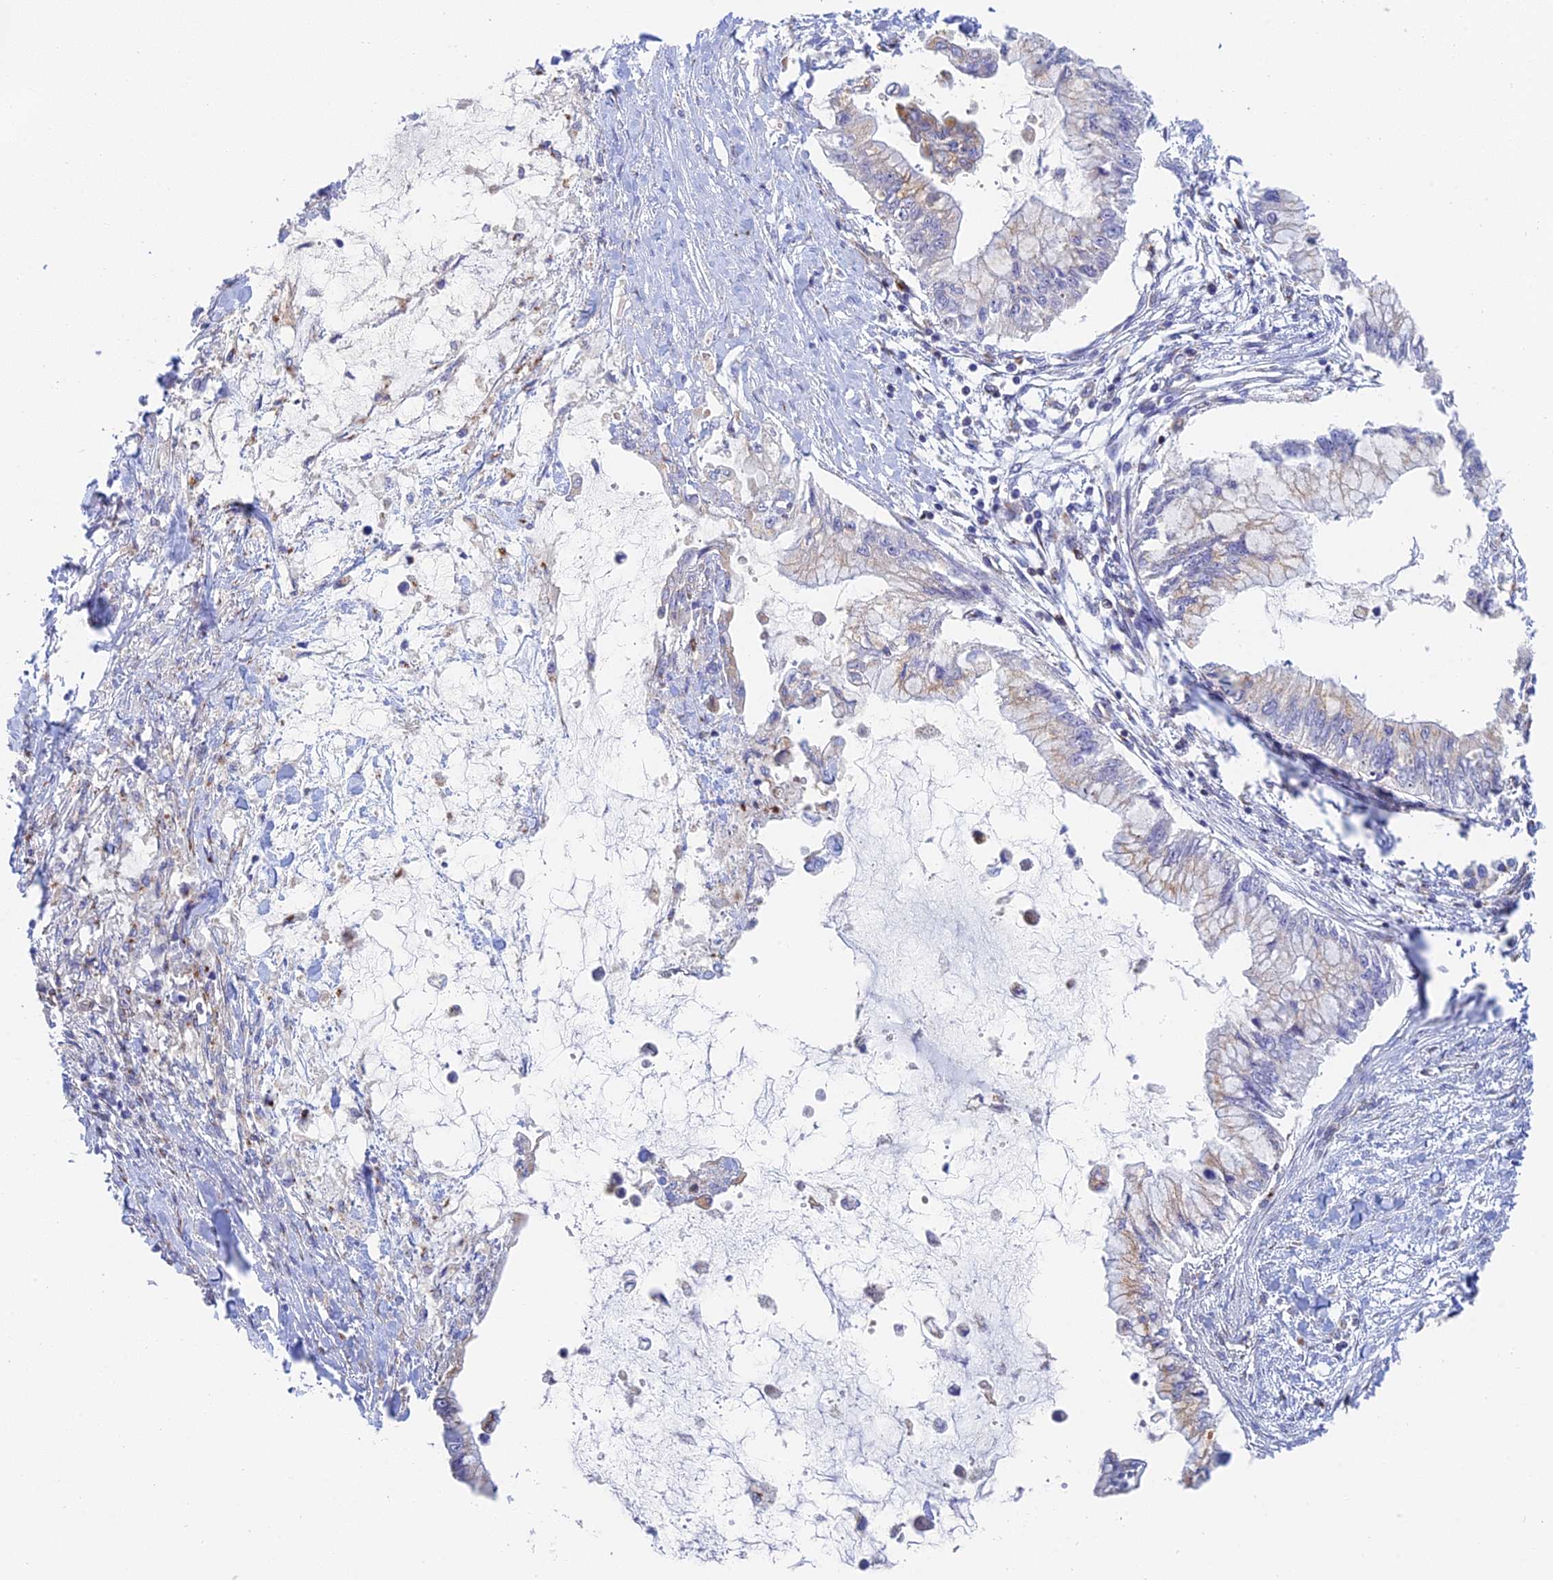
{"staining": {"intensity": "weak", "quantity": "<25%", "location": "cytoplasmic/membranous"}, "tissue": "pancreatic cancer", "cell_type": "Tumor cells", "image_type": "cancer", "snomed": [{"axis": "morphology", "description": "Adenocarcinoma, NOS"}, {"axis": "topography", "description": "Pancreas"}], "caption": "High magnification brightfield microscopy of adenocarcinoma (pancreatic) stained with DAB (brown) and counterstained with hematoxylin (blue): tumor cells show no significant staining.", "gene": "HS2ST1", "patient": {"sex": "male", "age": 48}}